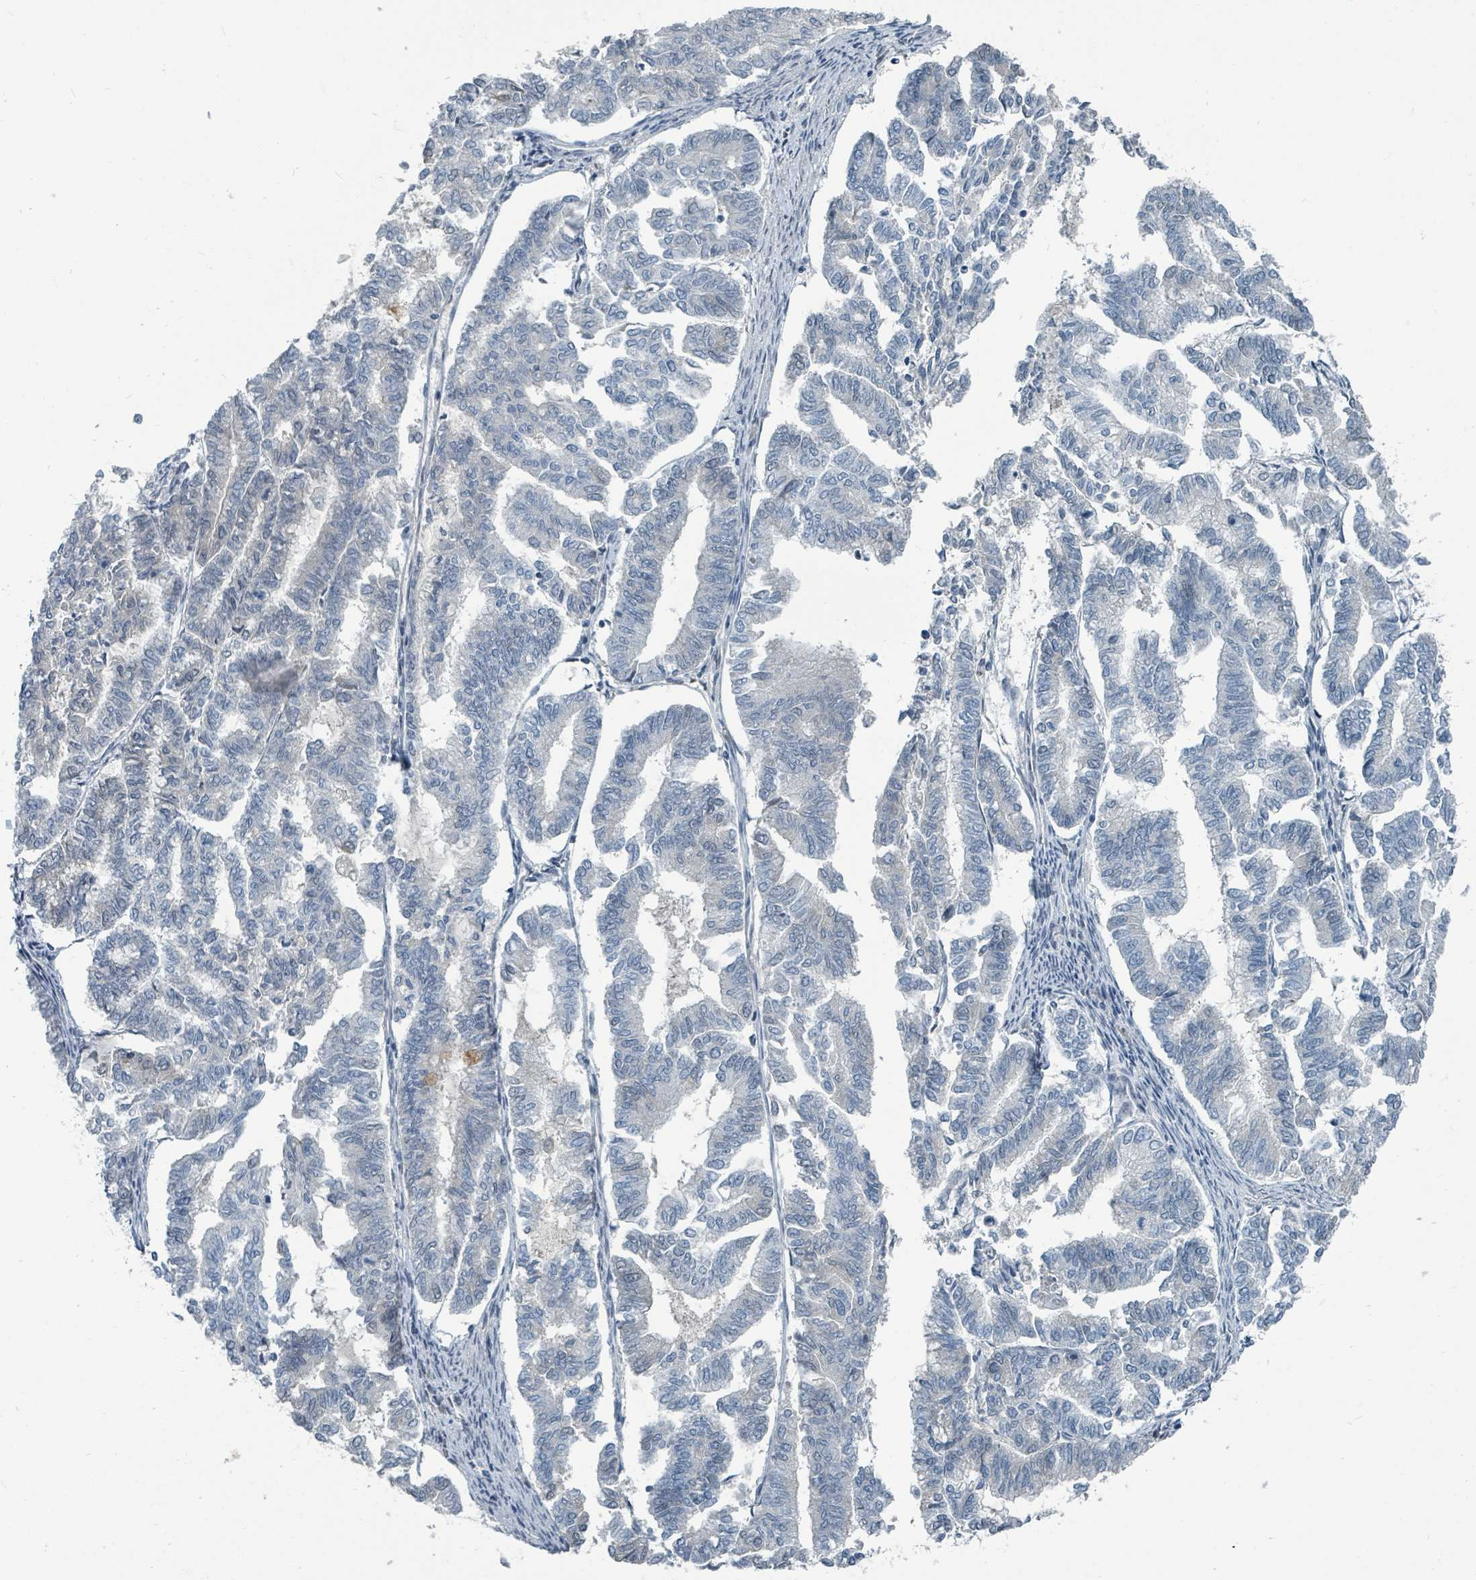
{"staining": {"intensity": "negative", "quantity": "none", "location": "none"}, "tissue": "endometrial cancer", "cell_type": "Tumor cells", "image_type": "cancer", "snomed": [{"axis": "morphology", "description": "Adenocarcinoma, NOS"}, {"axis": "topography", "description": "Endometrium"}], "caption": "The image displays no significant staining in tumor cells of endometrial cancer (adenocarcinoma). (DAB (3,3'-diaminobenzidine) IHC visualized using brightfield microscopy, high magnification).", "gene": "UCK1", "patient": {"sex": "female", "age": 79}}